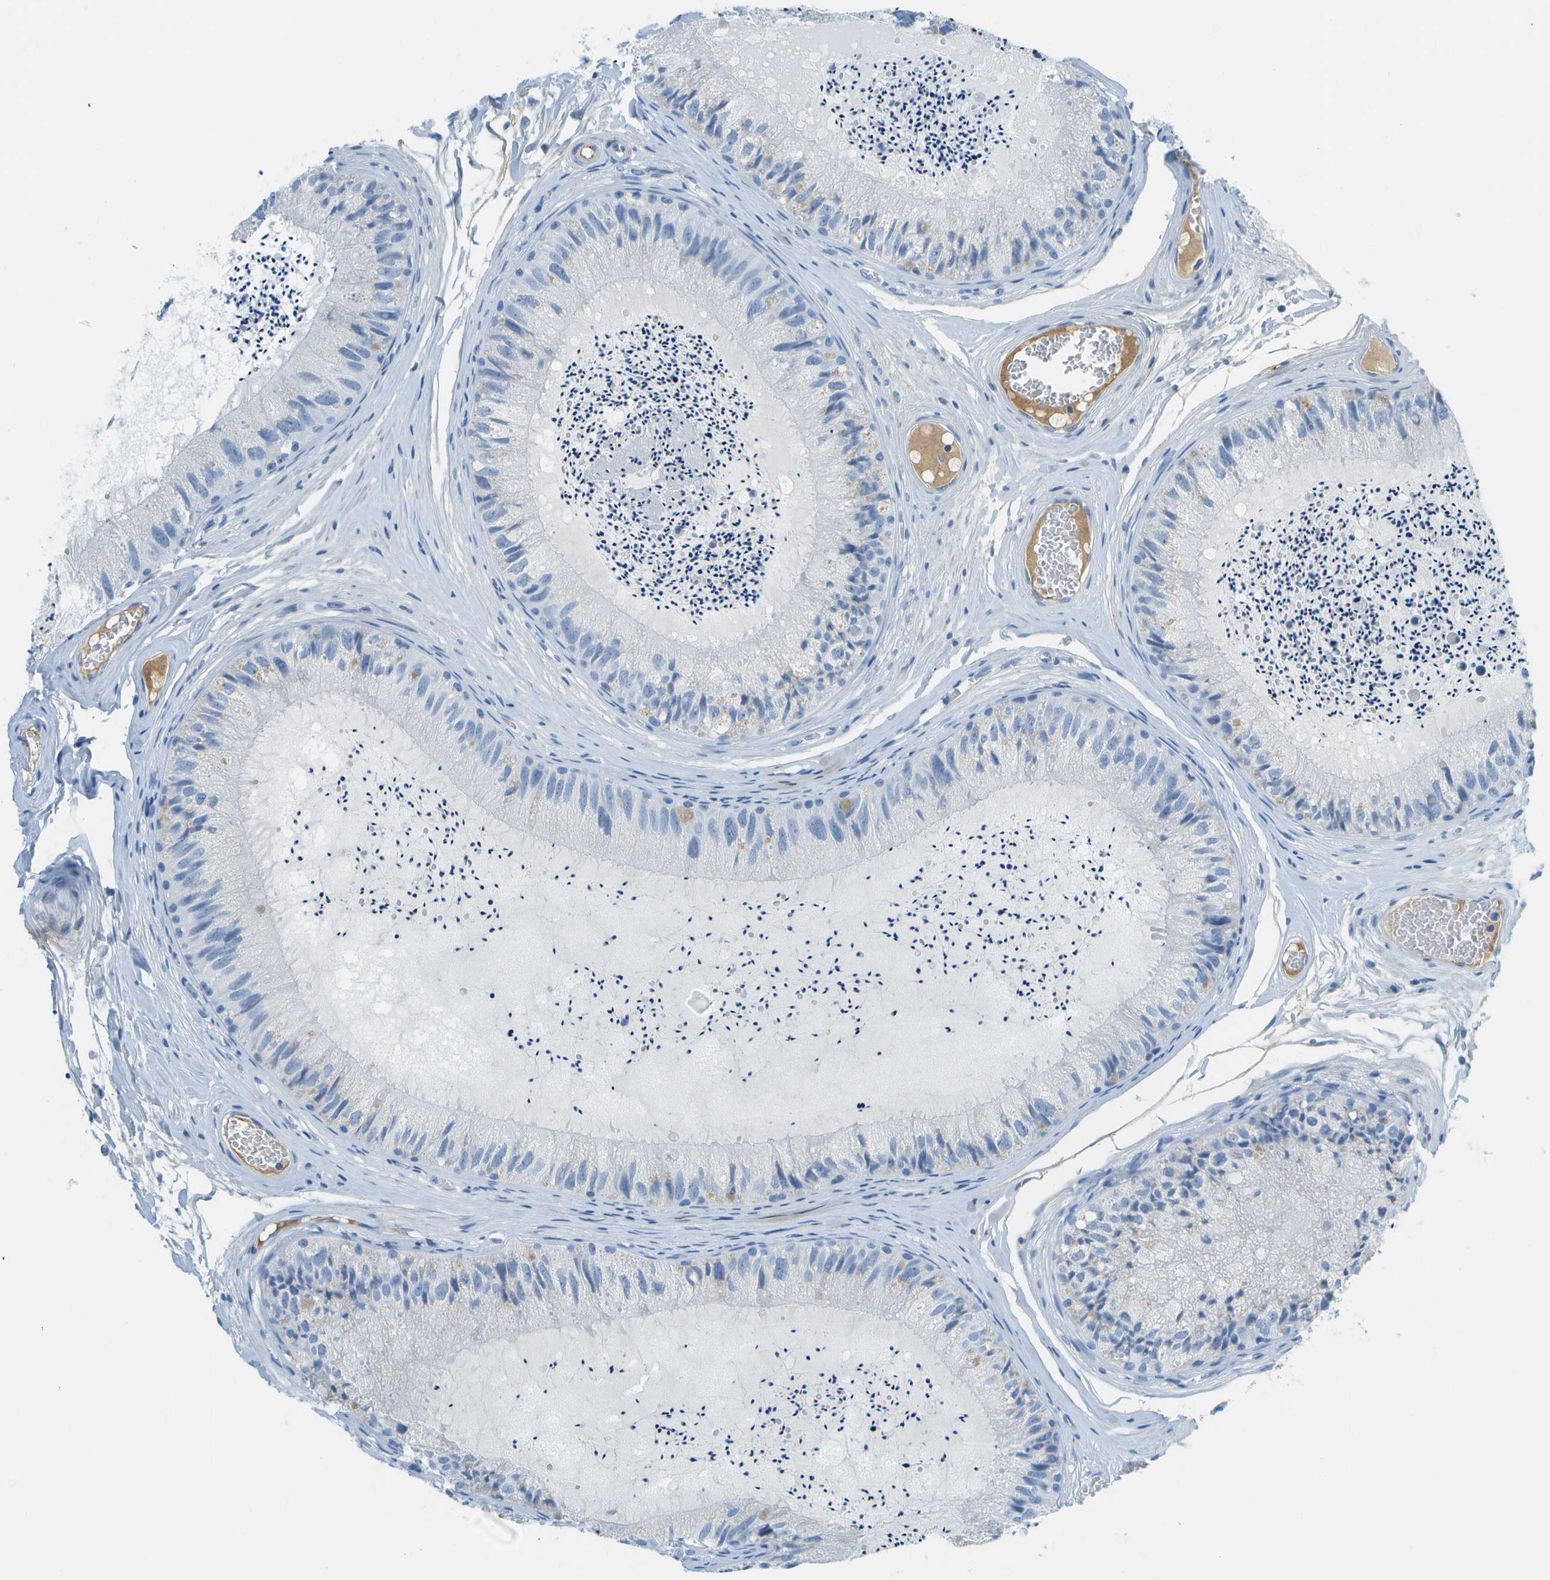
{"staining": {"intensity": "negative", "quantity": "none", "location": "none"}, "tissue": "epididymis", "cell_type": "Glandular cells", "image_type": "normal", "snomed": [{"axis": "morphology", "description": "Normal tissue, NOS"}, {"axis": "topography", "description": "Epididymis"}], "caption": "High power microscopy micrograph of an IHC histopathology image of normal epididymis, revealing no significant positivity in glandular cells. (DAB (3,3'-diaminobenzidine) immunohistochemistry visualized using brightfield microscopy, high magnification).", "gene": "C1S", "patient": {"sex": "male", "age": 31}}